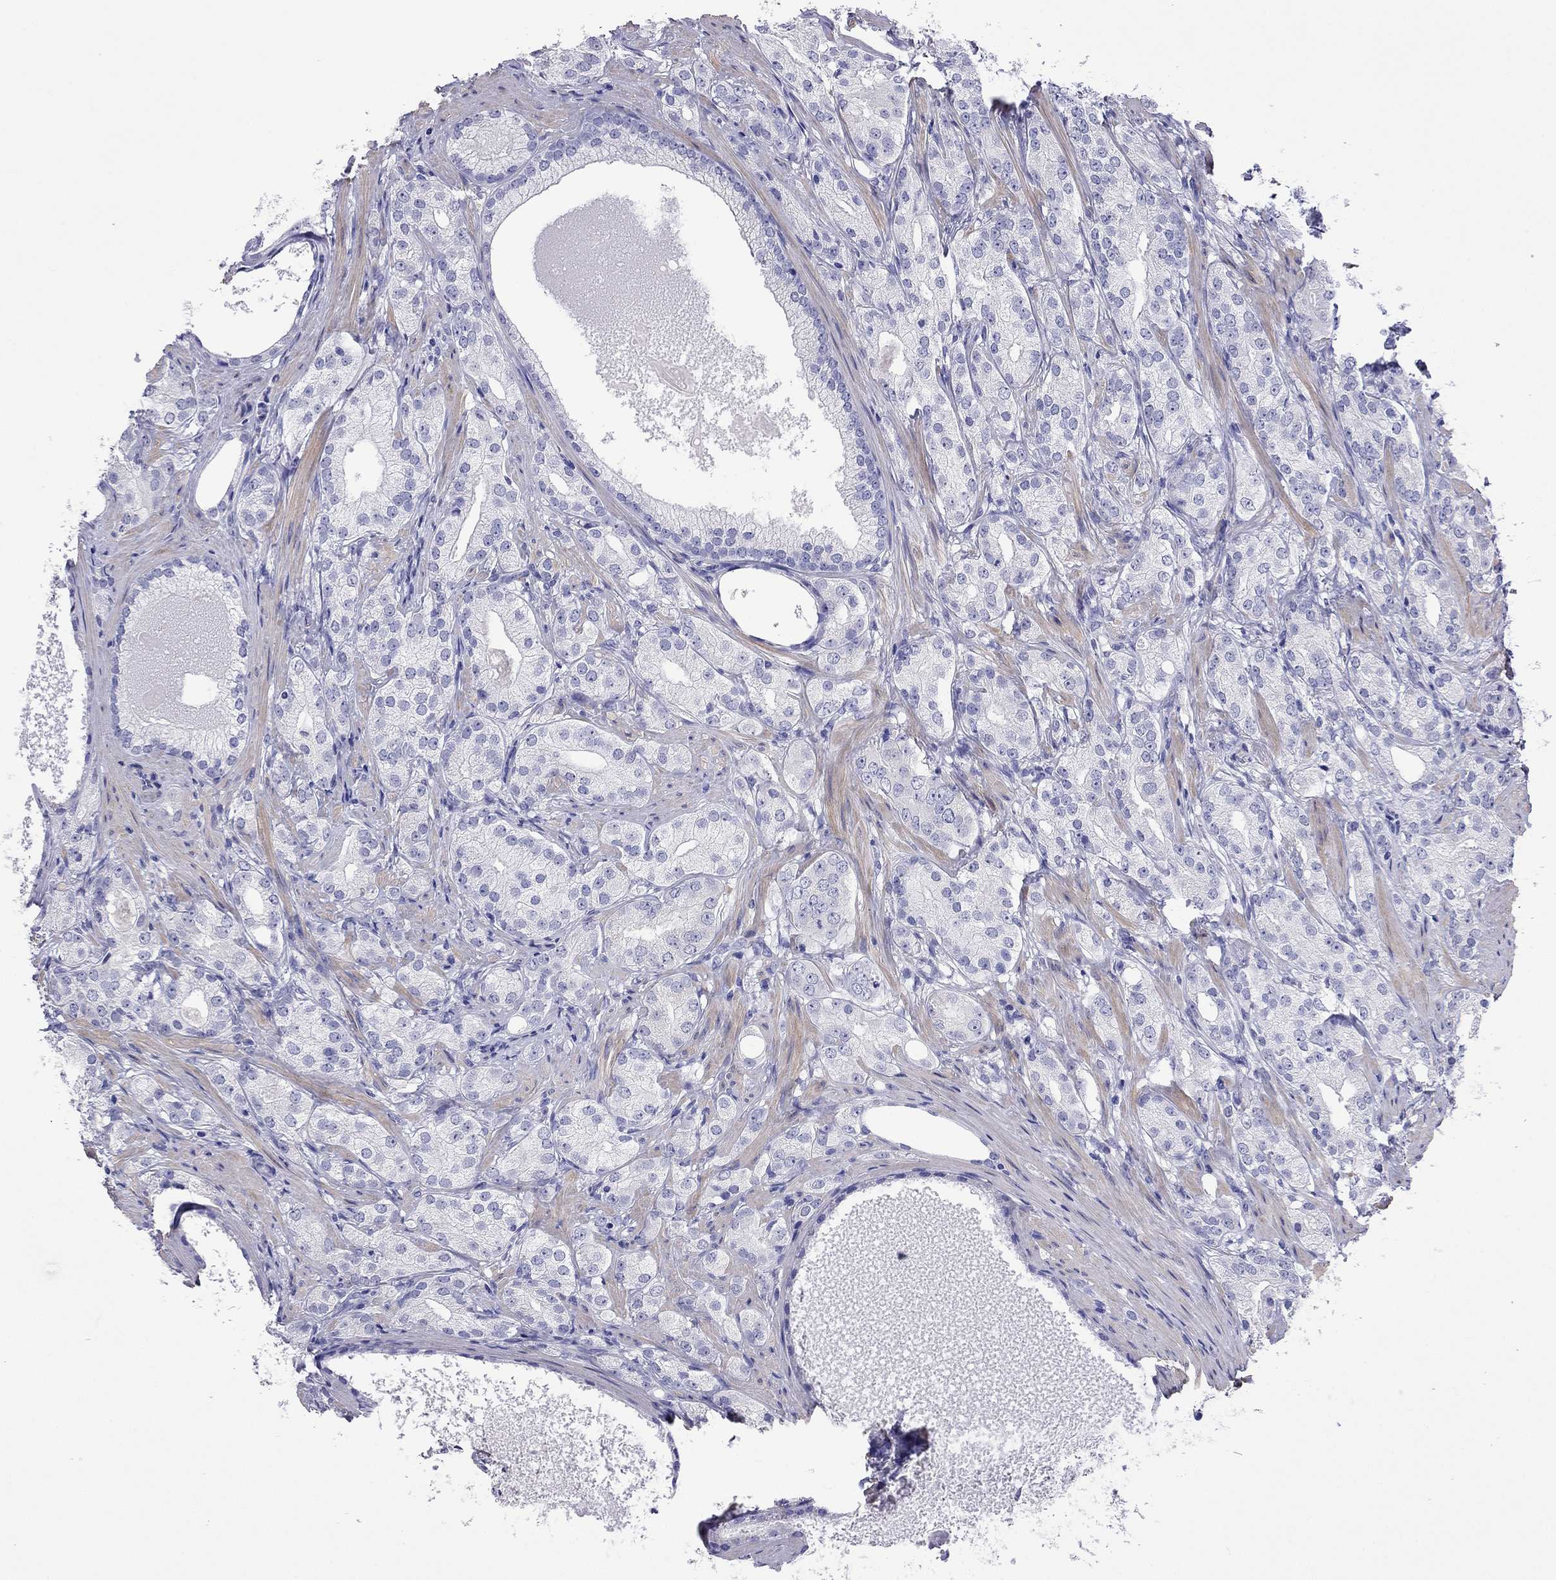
{"staining": {"intensity": "negative", "quantity": "none", "location": "none"}, "tissue": "prostate cancer", "cell_type": "Tumor cells", "image_type": "cancer", "snomed": [{"axis": "morphology", "description": "Adenocarcinoma, High grade"}, {"axis": "topography", "description": "Prostate and seminal vesicle, NOS"}], "caption": "Prostate cancer stained for a protein using immunohistochemistry (IHC) shows no staining tumor cells.", "gene": "KIAA2012", "patient": {"sex": "male", "age": 62}}